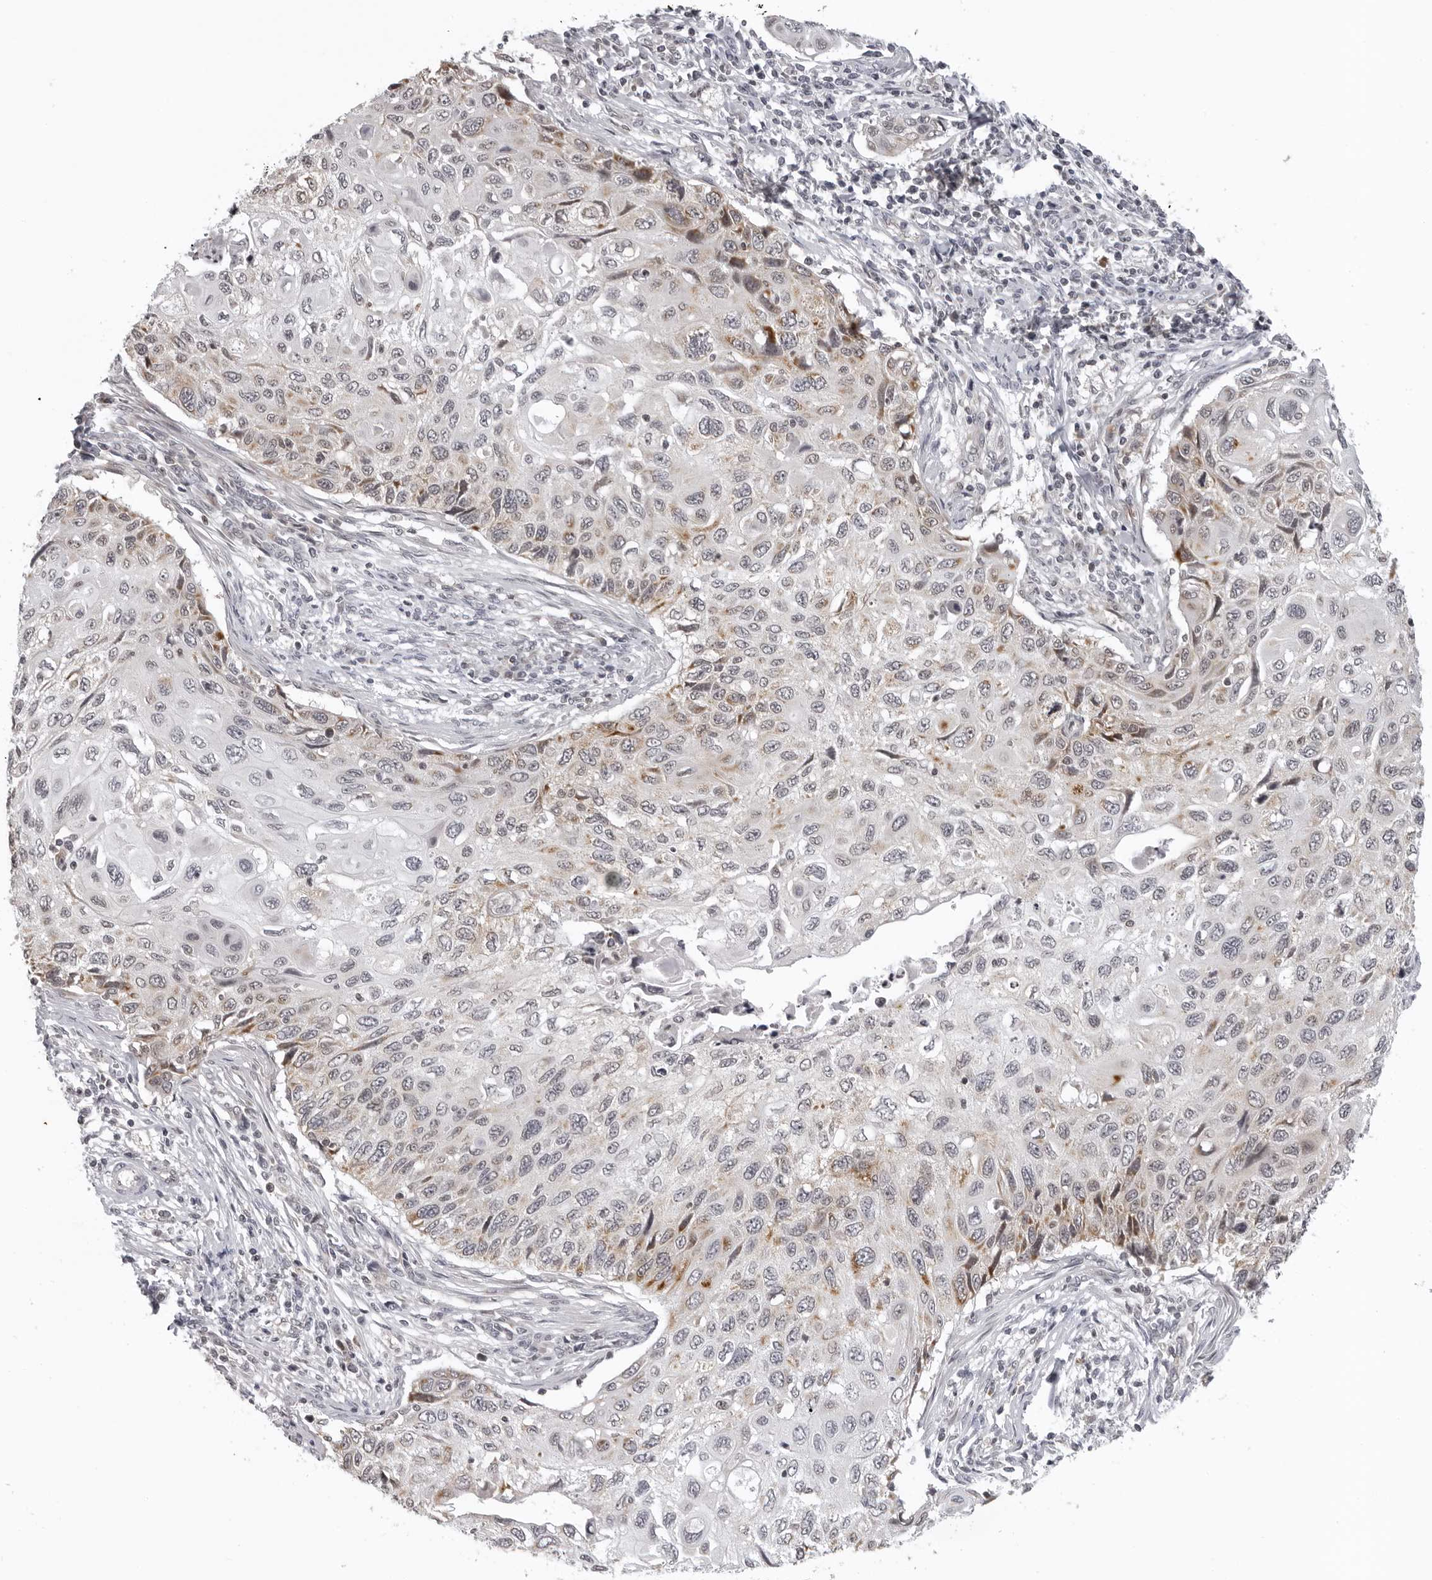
{"staining": {"intensity": "weak", "quantity": "<25%", "location": "cytoplasmic/membranous"}, "tissue": "cervical cancer", "cell_type": "Tumor cells", "image_type": "cancer", "snomed": [{"axis": "morphology", "description": "Squamous cell carcinoma, NOS"}, {"axis": "topography", "description": "Cervix"}], "caption": "Tumor cells are negative for protein expression in human cervical cancer.", "gene": "MRPS15", "patient": {"sex": "female", "age": 70}}